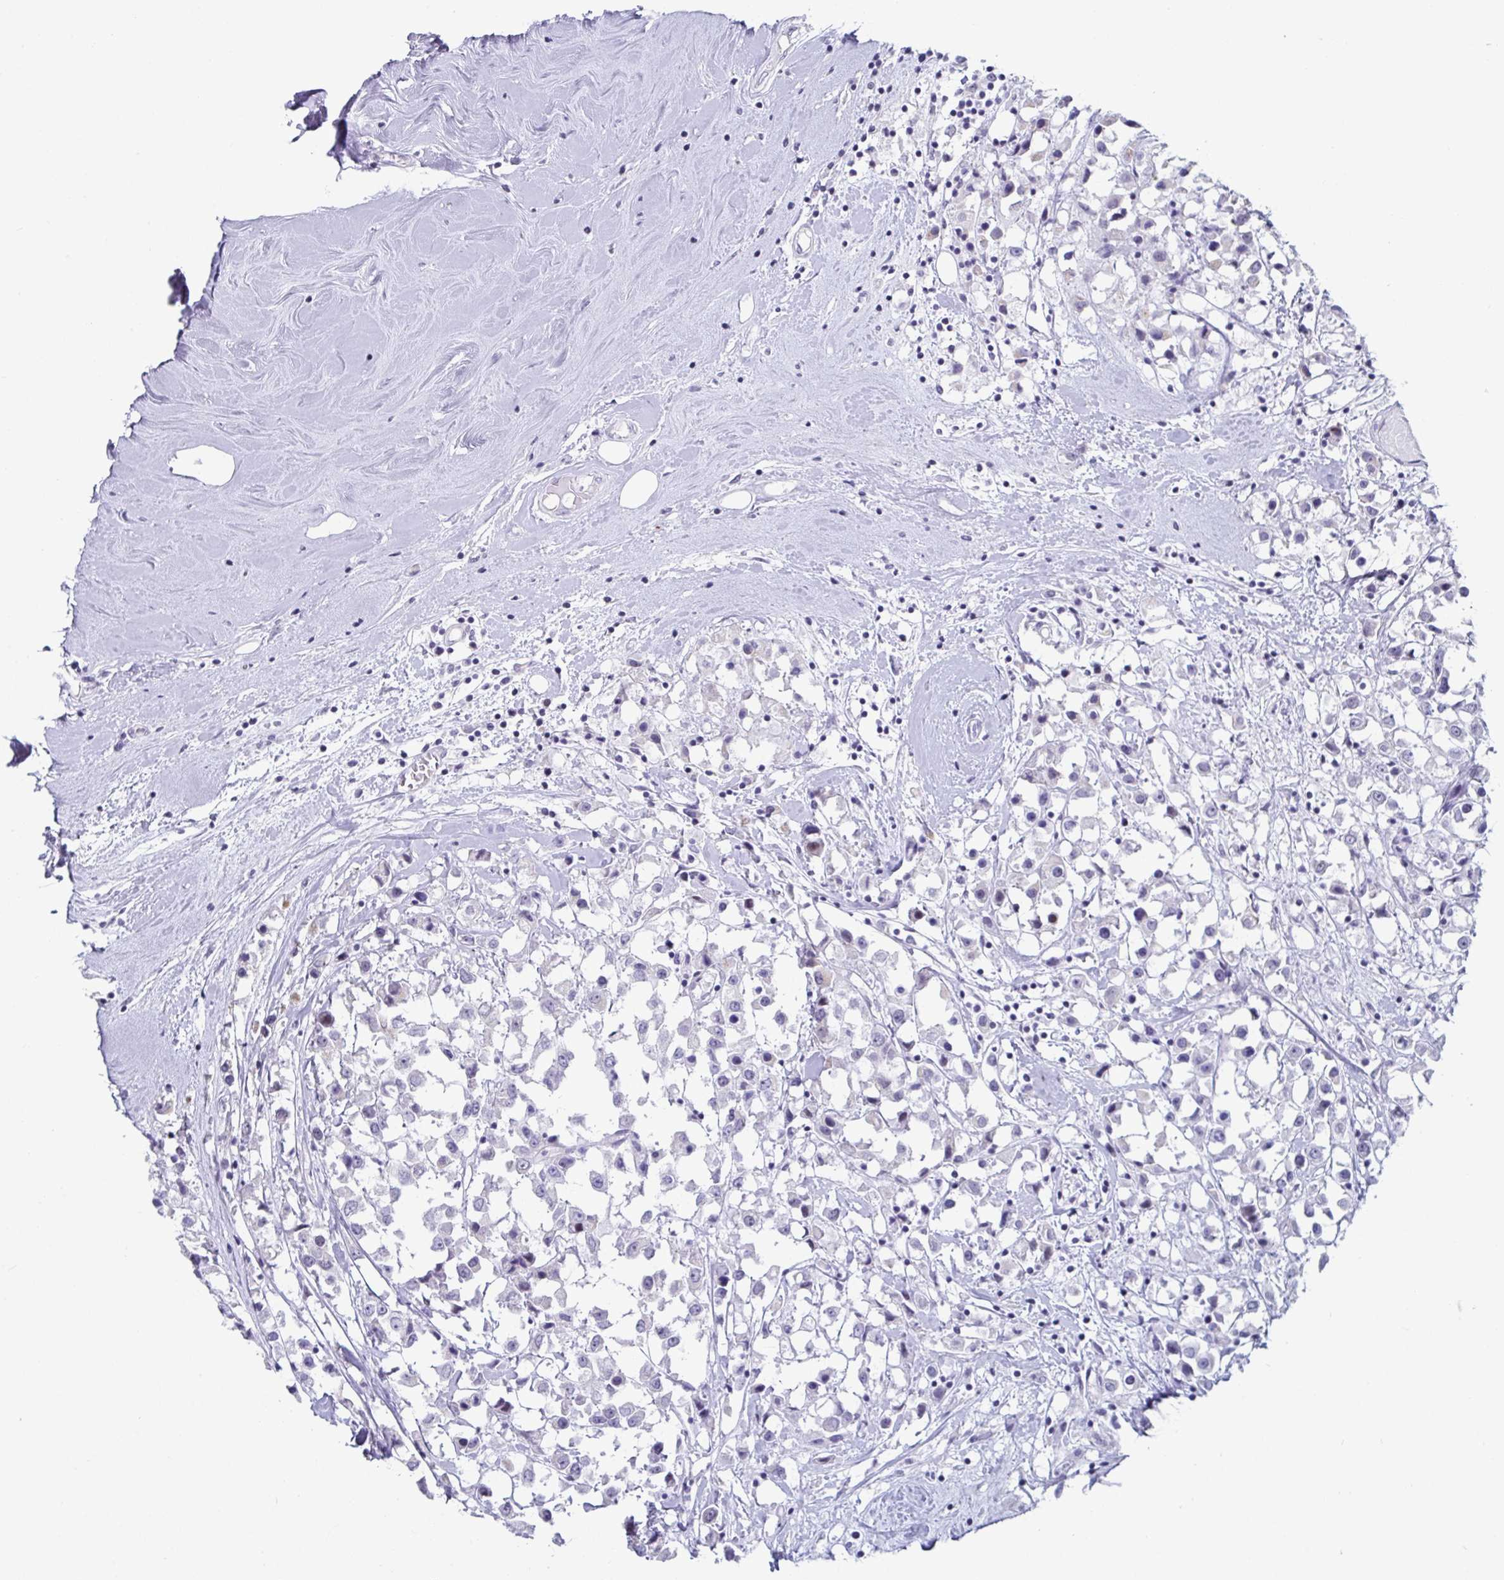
{"staining": {"intensity": "negative", "quantity": "none", "location": "none"}, "tissue": "breast cancer", "cell_type": "Tumor cells", "image_type": "cancer", "snomed": [{"axis": "morphology", "description": "Duct carcinoma"}, {"axis": "topography", "description": "Breast"}], "caption": "Tumor cells are negative for brown protein staining in breast cancer (infiltrating ductal carcinoma). (Stains: DAB immunohistochemistry with hematoxylin counter stain, Microscopy: brightfield microscopy at high magnification).", "gene": "VSIG10L", "patient": {"sex": "female", "age": 61}}